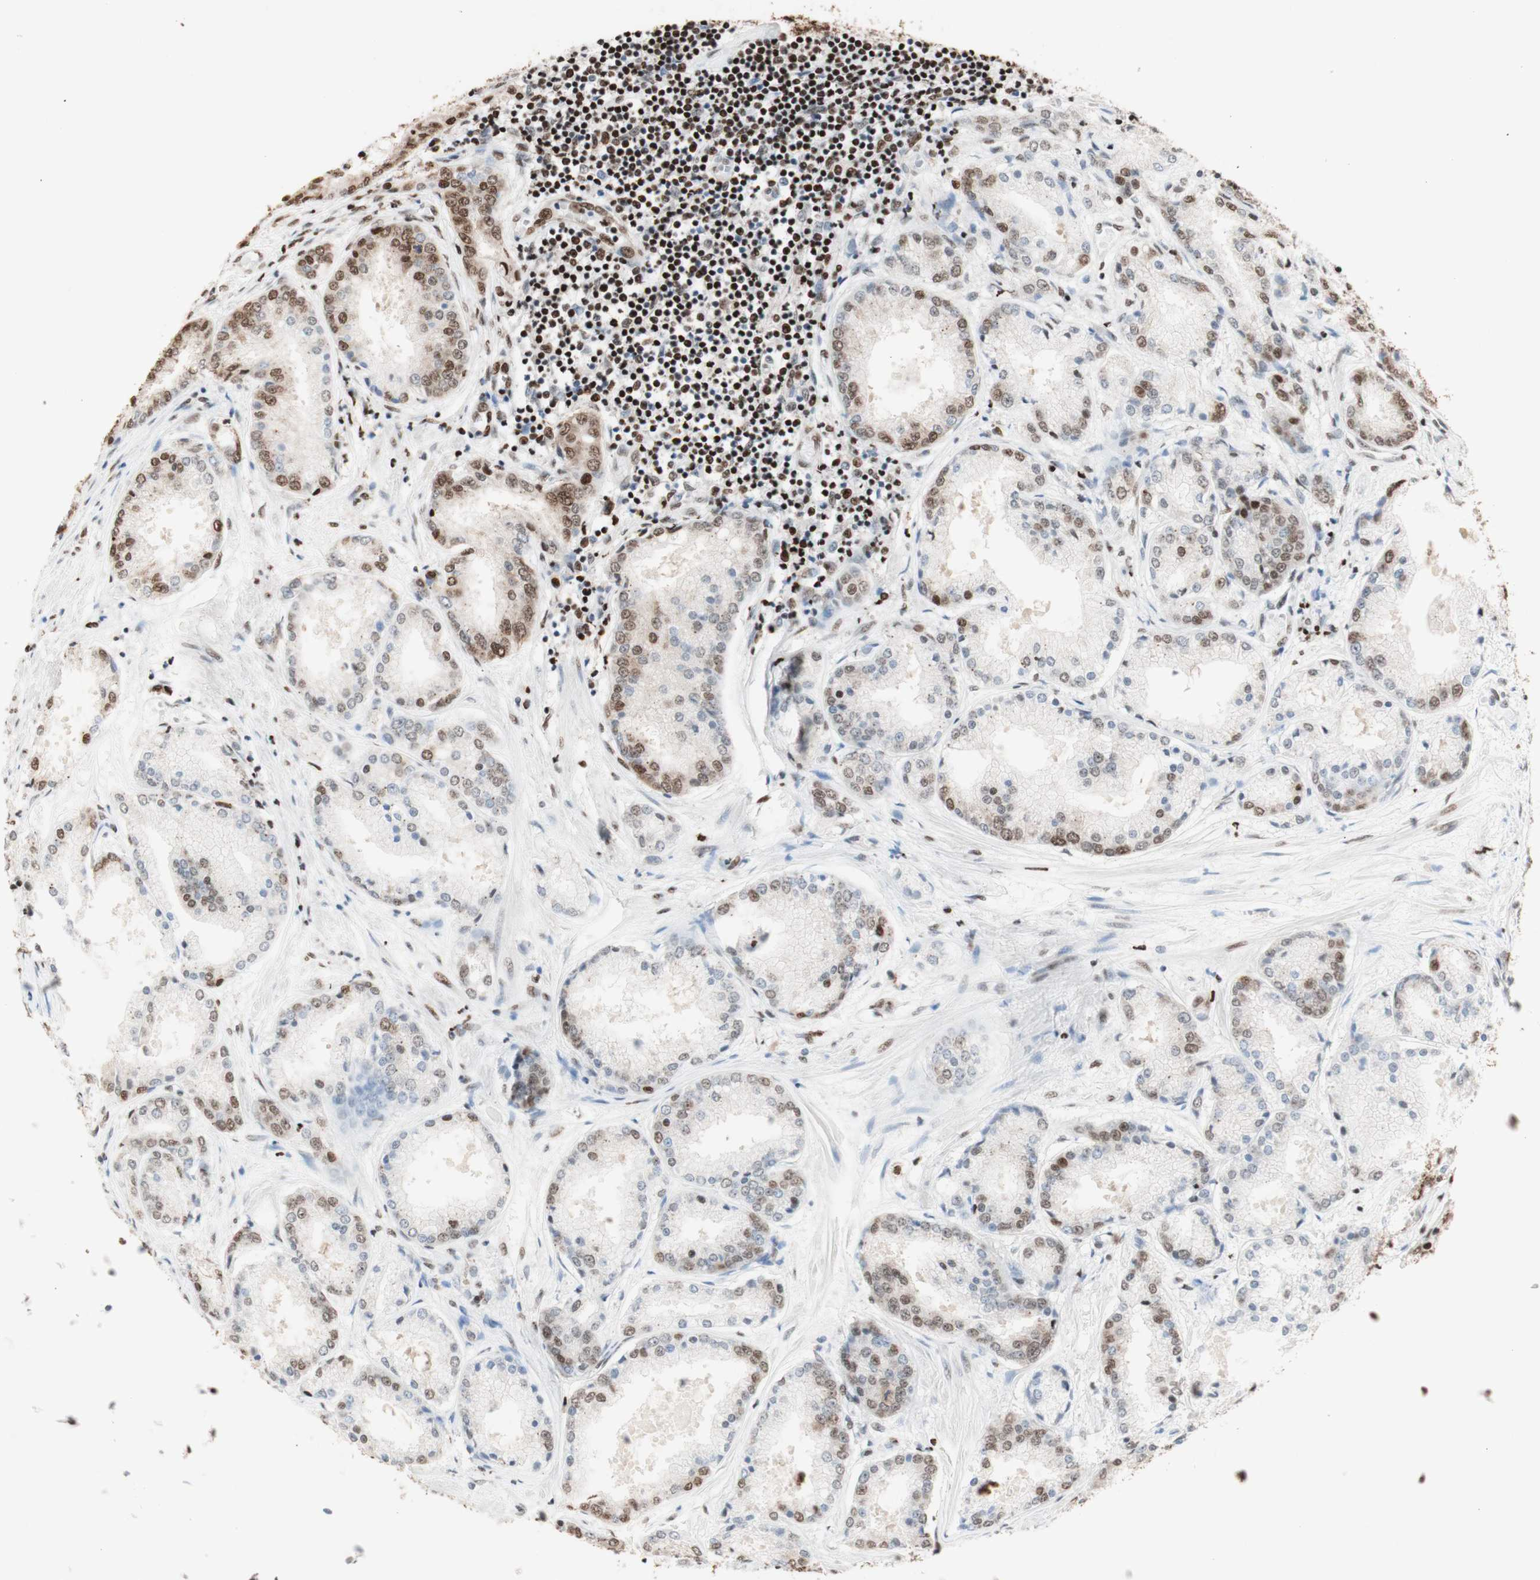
{"staining": {"intensity": "strong", "quantity": "25%-75%", "location": "nuclear"}, "tissue": "prostate cancer", "cell_type": "Tumor cells", "image_type": "cancer", "snomed": [{"axis": "morphology", "description": "Adenocarcinoma, High grade"}, {"axis": "topography", "description": "Prostate"}], "caption": "Prostate cancer stained with a protein marker displays strong staining in tumor cells.", "gene": "HNRNPA2B1", "patient": {"sex": "male", "age": 59}}